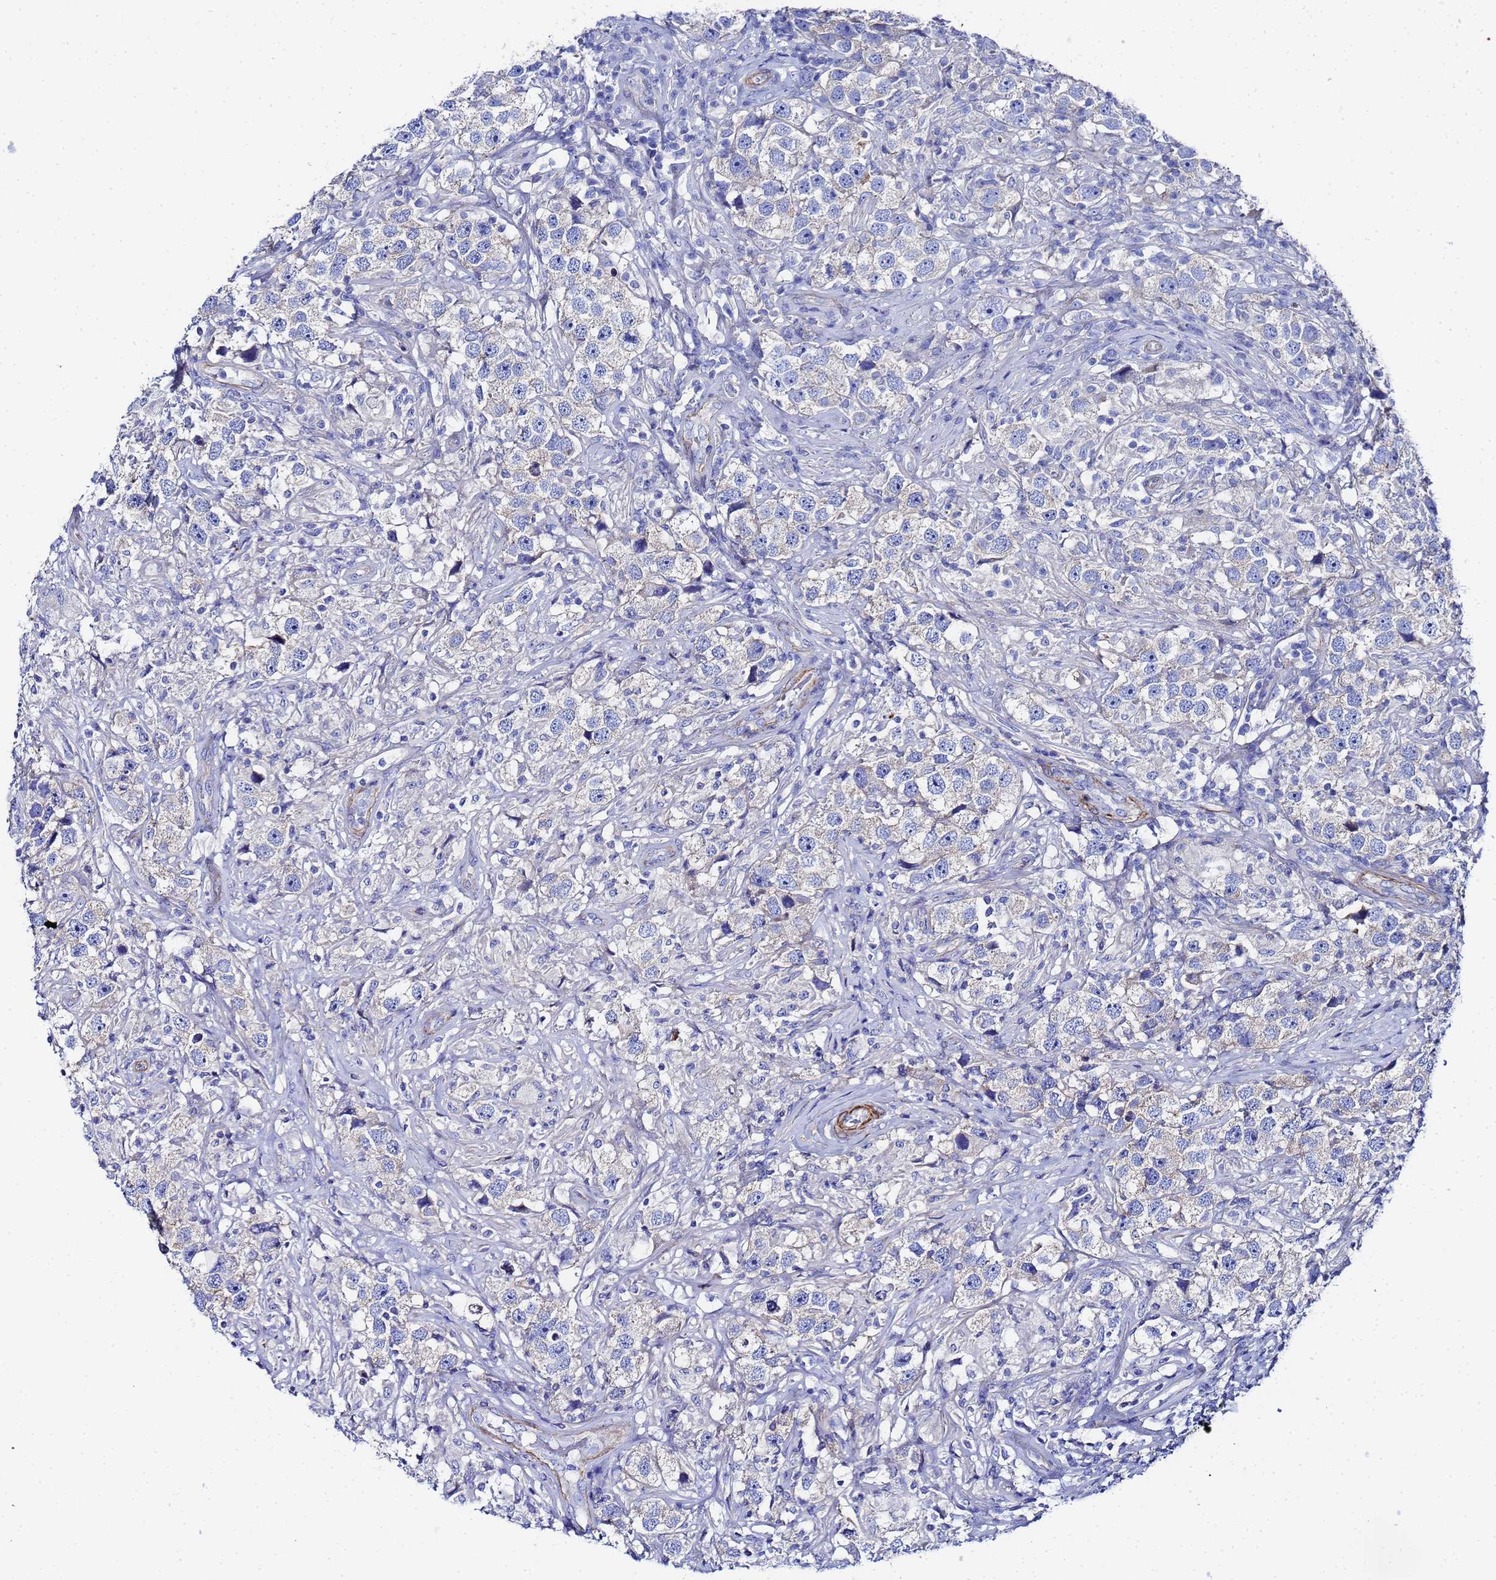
{"staining": {"intensity": "negative", "quantity": "none", "location": "none"}, "tissue": "testis cancer", "cell_type": "Tumor cells", "image_type": "cancer", "snomed": [{"axis": "morphology", "description": "Seminoma, NOS"}, {"axis": "topography", "description": "Testis"}], "caption": "IHC photomicrograph of human seminoma (testis) stained for a protein (brown), which demonstrates no staining in tumor cells.", "gene": "RAB39B", "patient": {"sex": "male", "age": 49}}